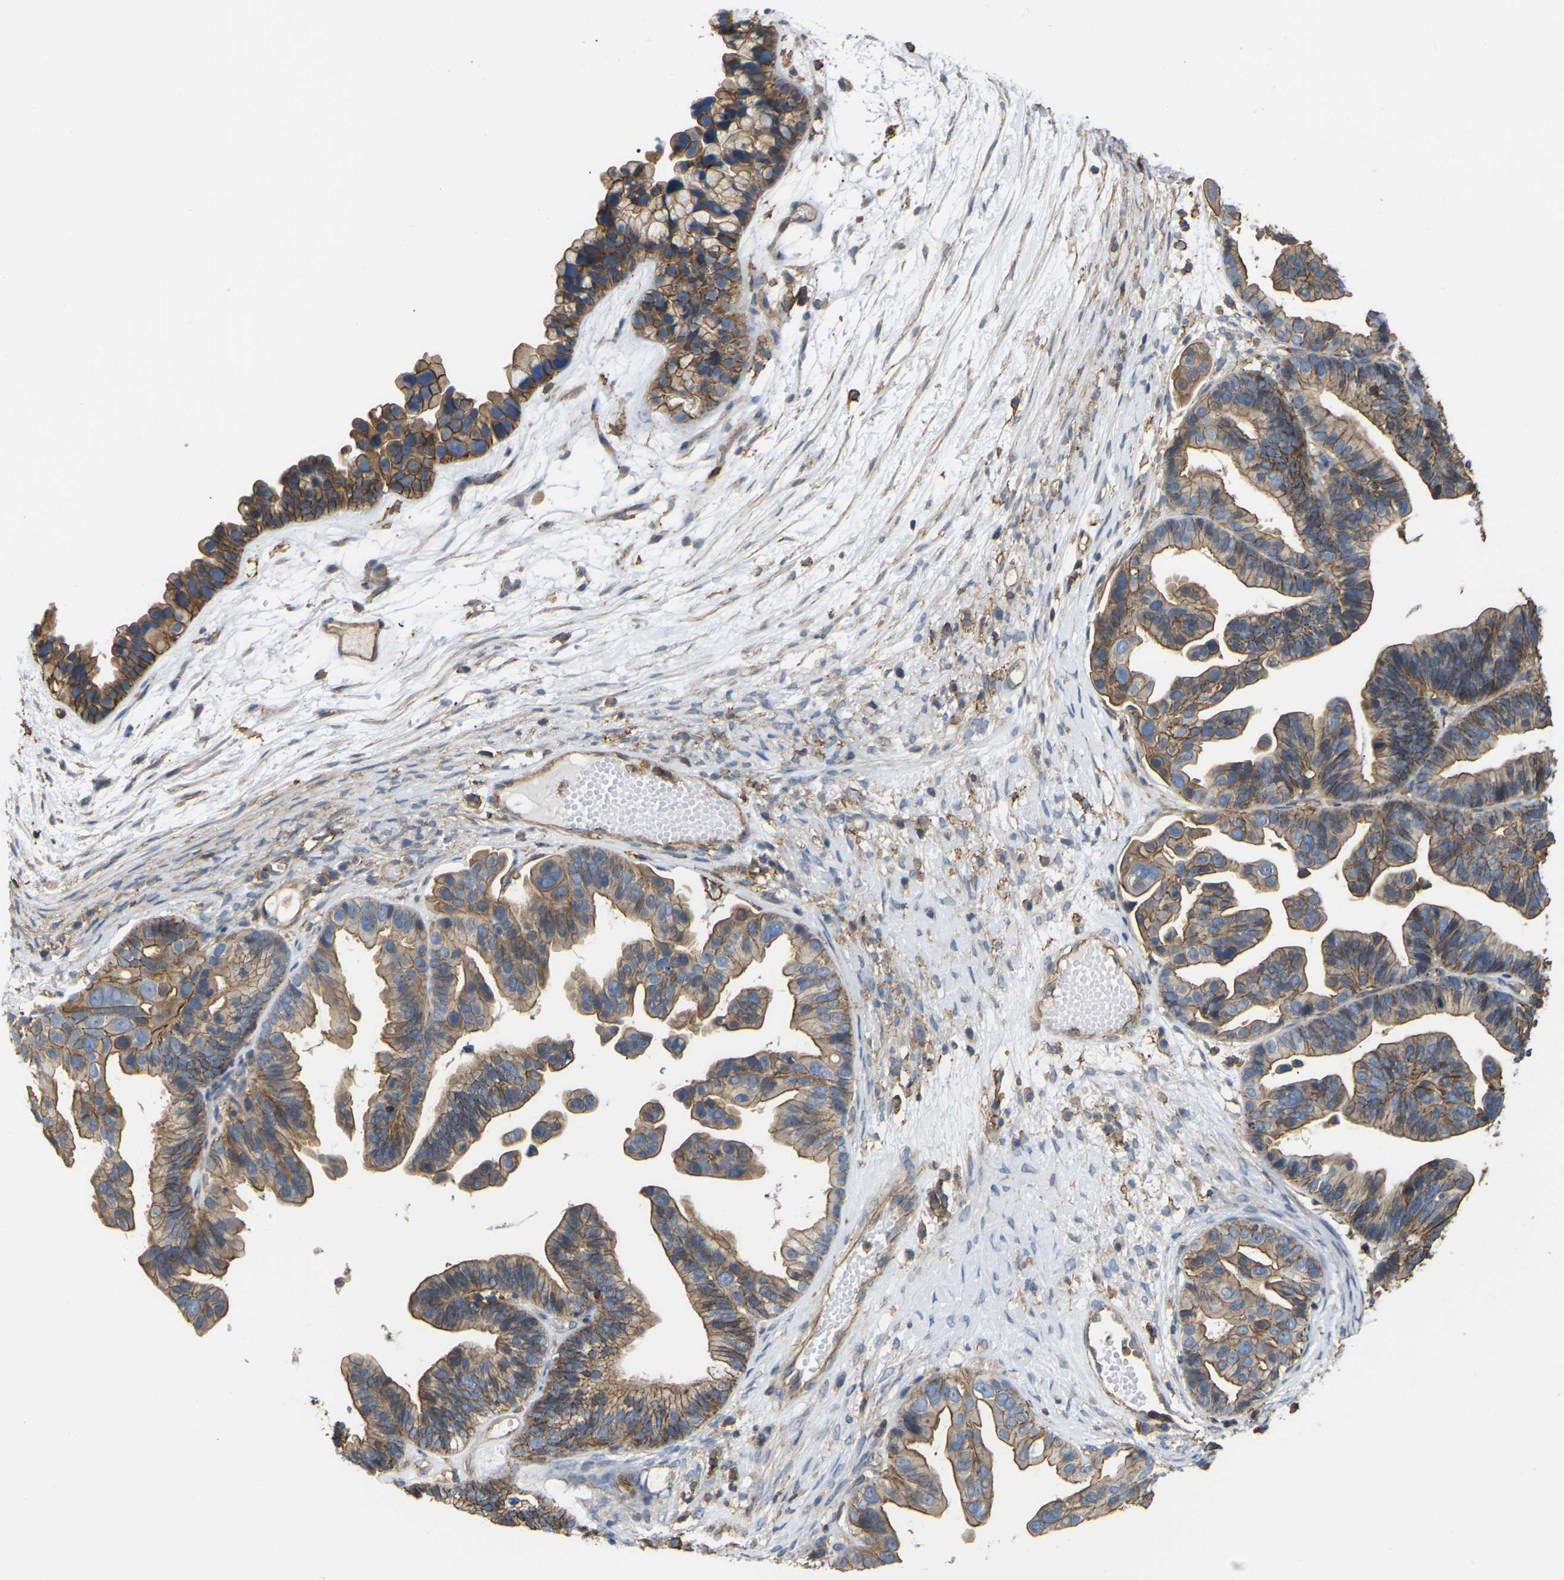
{"staining": {"intensity": "moderate", "quantity": ">75%", "location": "cytoplasmic/membranous"}, "tissue": "ovarian cancer", "cell_type": "Tumor cells", "image_type": "cancer", "snomed": [{"axis": "morphology", "description": "Cystadenocarcinoma, serous, NOS"}, {"axis": "topography", "description": "Ovary"}], "caption": "A high-resolution photomicrograph shows immunohistochemistry (IHC) staining of serous cystadenocarcinoma (ovarian), which reveals moderate cytoplasmic/membranous expression in about >75% of tumor cells. (brown staining indicates protein expression, while blue staining denotes nuclei).", "gene": "IQGAP1", "patient": {"sex": "female", "age": 56}}